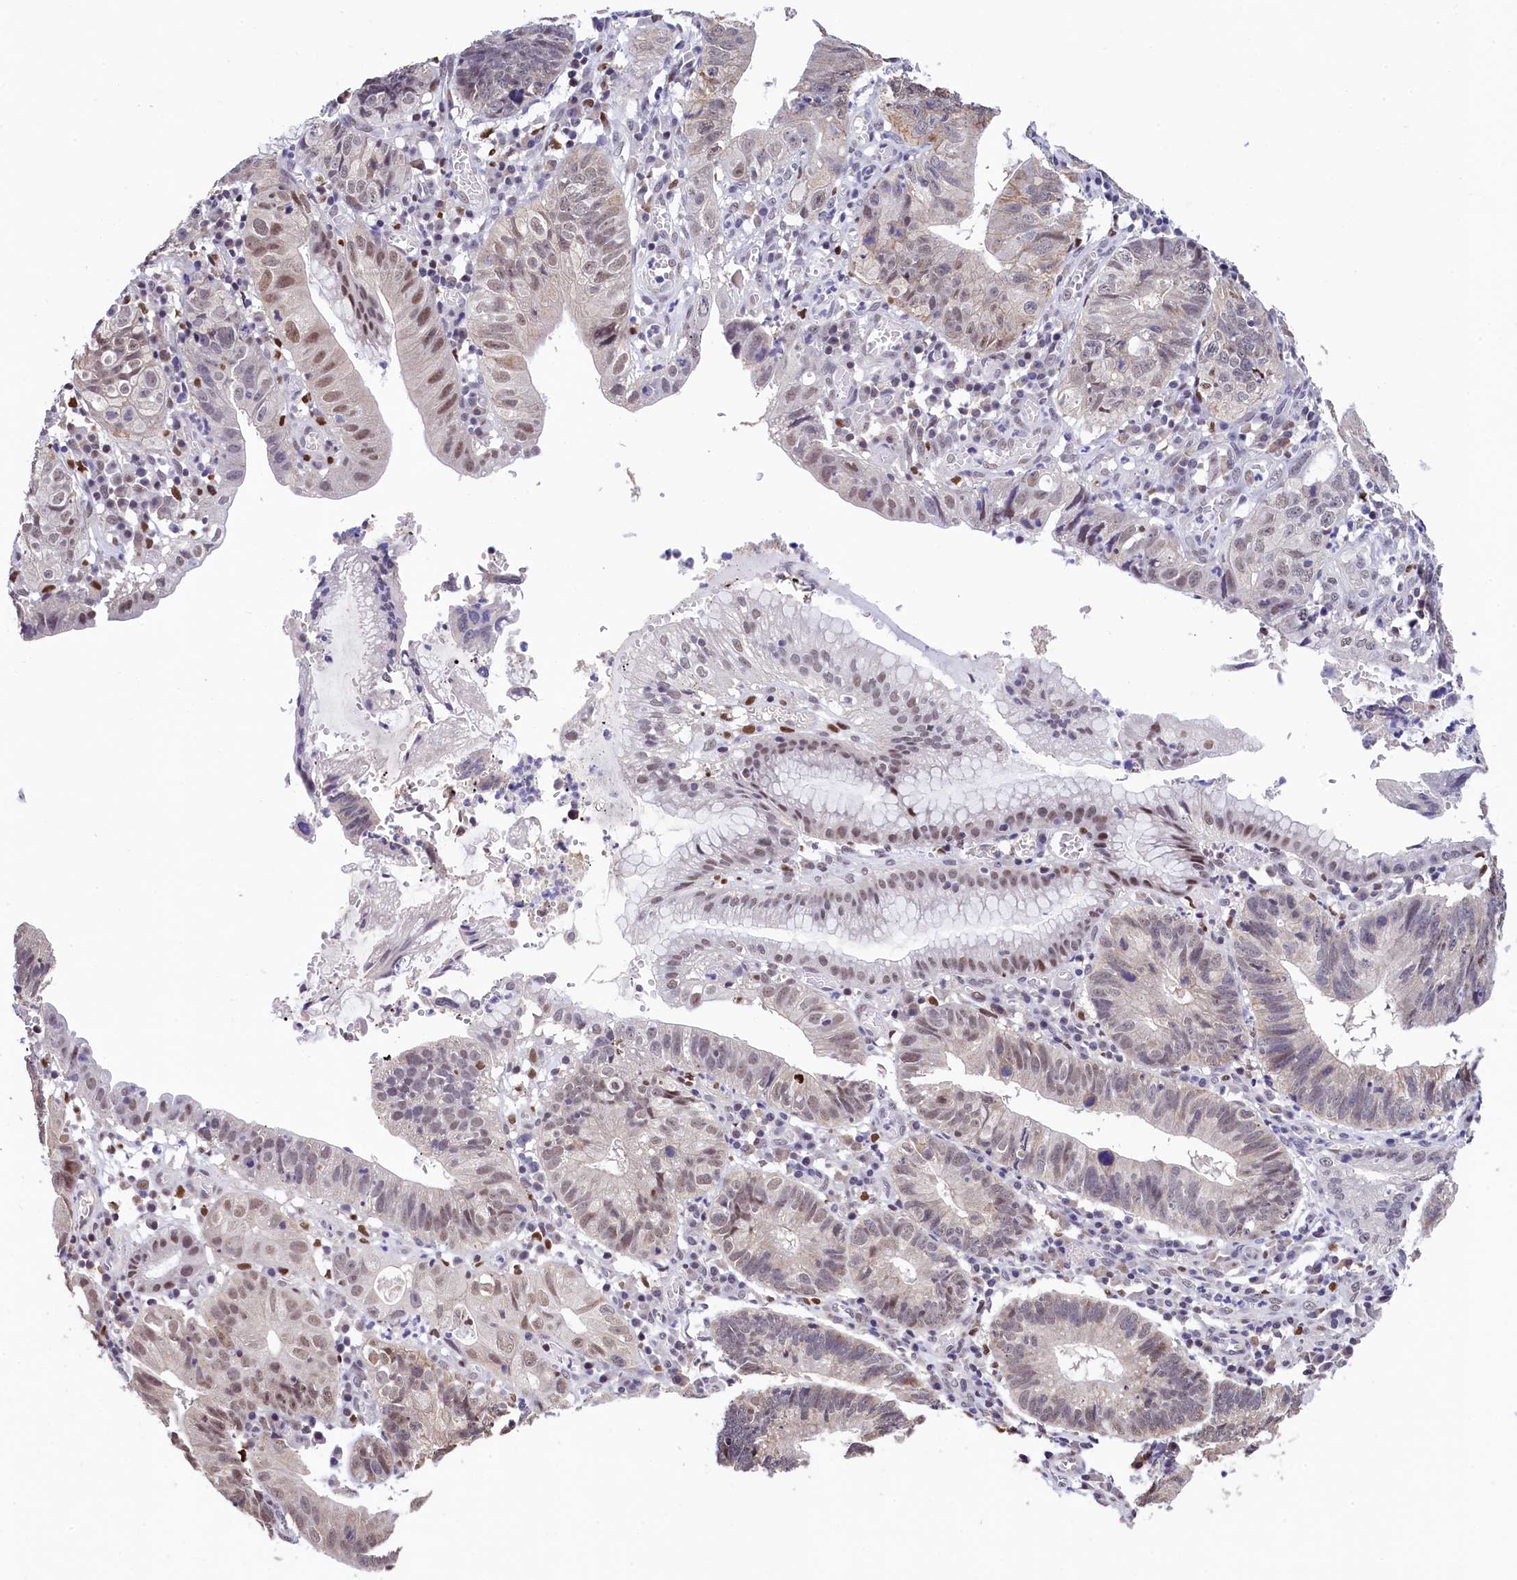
{"staining": {"intensity": "moderate", "quantity": "<25%", "location": "nuclear"}, "tissue": "stomach cancer", "cell_type": "Tumor cells", "image_type": "cancer", "snomed": [{"axis": "morphology", "description": "Adenocarcinoma, NOS"}, {"axis": "topography", "description": "Stomach"}], "caption": "Stomach adenocarcinoma was stained to show a protein in brown. There is low levels of moderate nuclear expression in approximately <25% of tumor cells.", "gene": "HECTD4", "patient": {"sex": "male", "age": 59}}